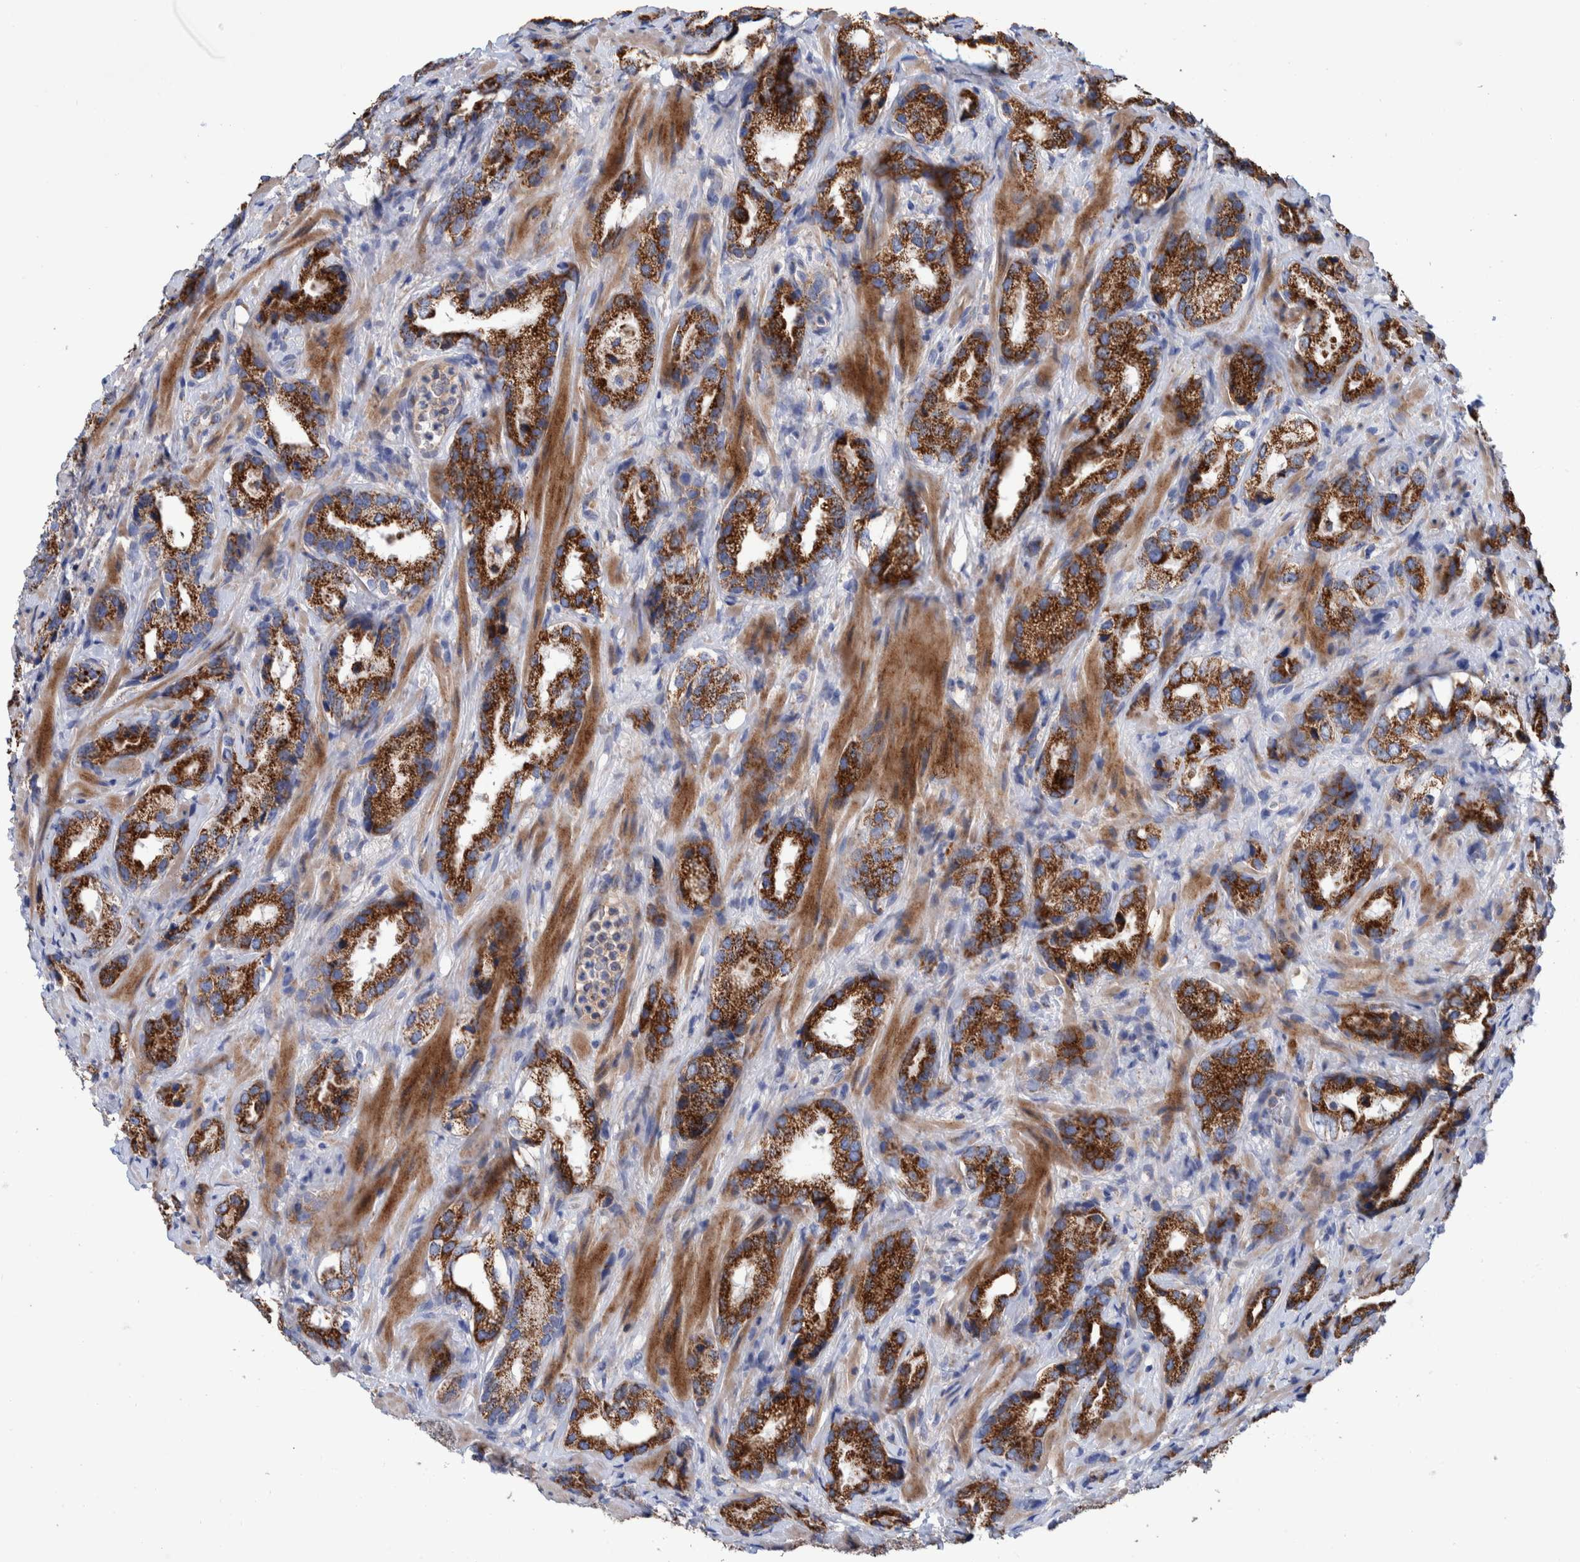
{"staining": {"intensity": "strong", "quantity": ">75%", "location": "cytoplasmic/membranous"}, "tissue": "prostate cancer", "cell_type": "Tumor cells", "image_type": "cancer", "snomed": [{"axis": "morphology", "description": "Adenocarcinoma, High grade"}, {"axis": "topography", "description": "Prostate"}], "caption": "Protein expression analysis of human prostate cancer (high-grade adenocarcinoma) reveals strong cytoplasmic/membranous expression in about >75% of tumor cells.", "gene": "DECR1", "patient": {"sex": "male", "age": 63}}